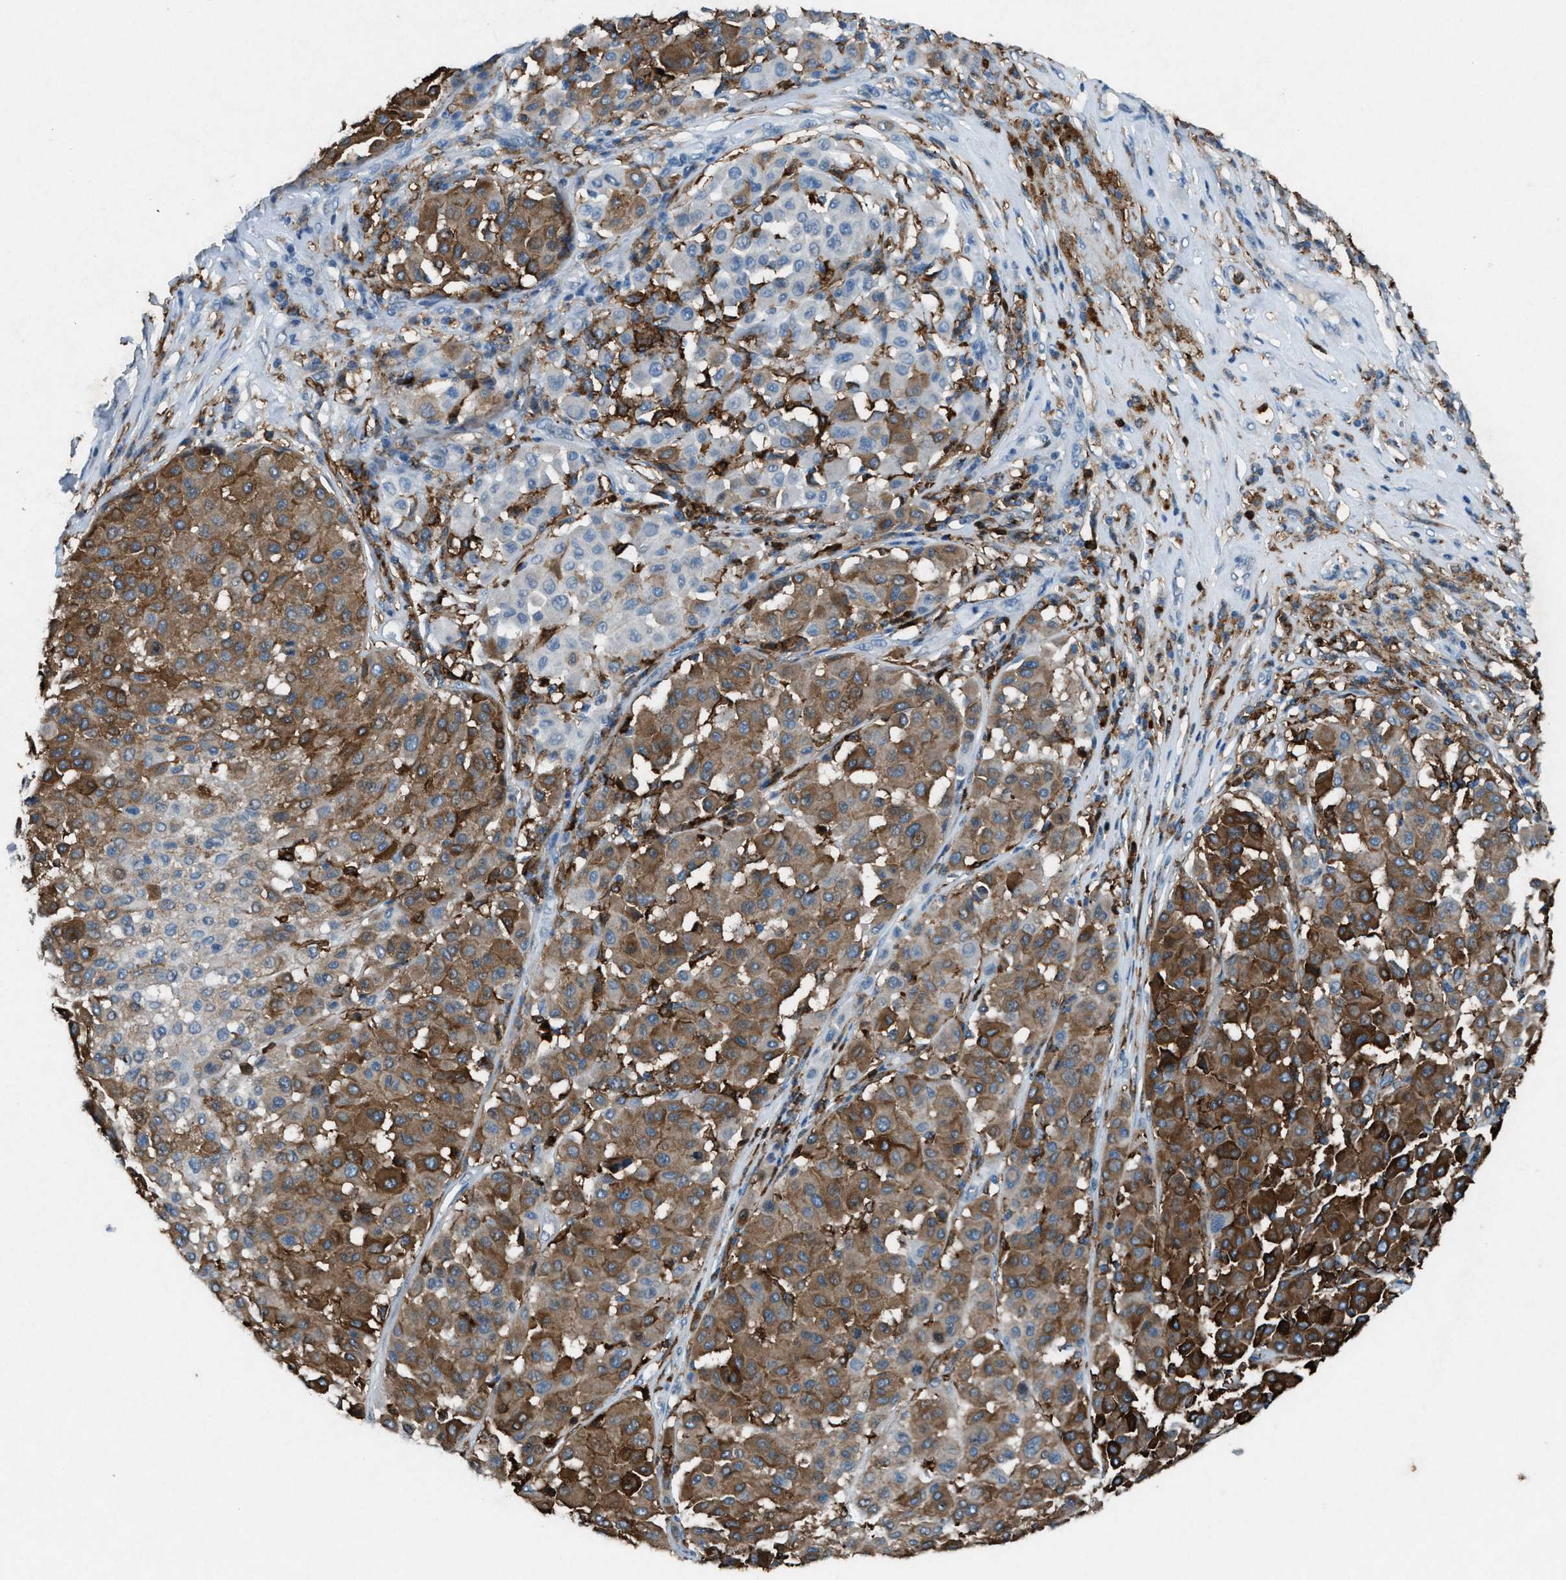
{"staining": {"intensity": "moderate", "quantity": ">75%", "location": "cytoplasmic/membranous"}, "tissue": "melanoma", "cell_type": "Tumor cells", "image_type": "cancer", "snomed": [{"axis": "morphology", "description": "Malignant melanoma, Metastatic site"}, {"axis": "topography", "description": "Soft tissue"}], "caption": "IHC image of malignant melanoma (metastatic site) stained for a protein (brown), which demonstrates medium levels of moderate cytoplasmic/membranous expression in about >75% of tumor cells.", "gene": "FCER1G", "patient": {"sex": "male", "age": 41}}